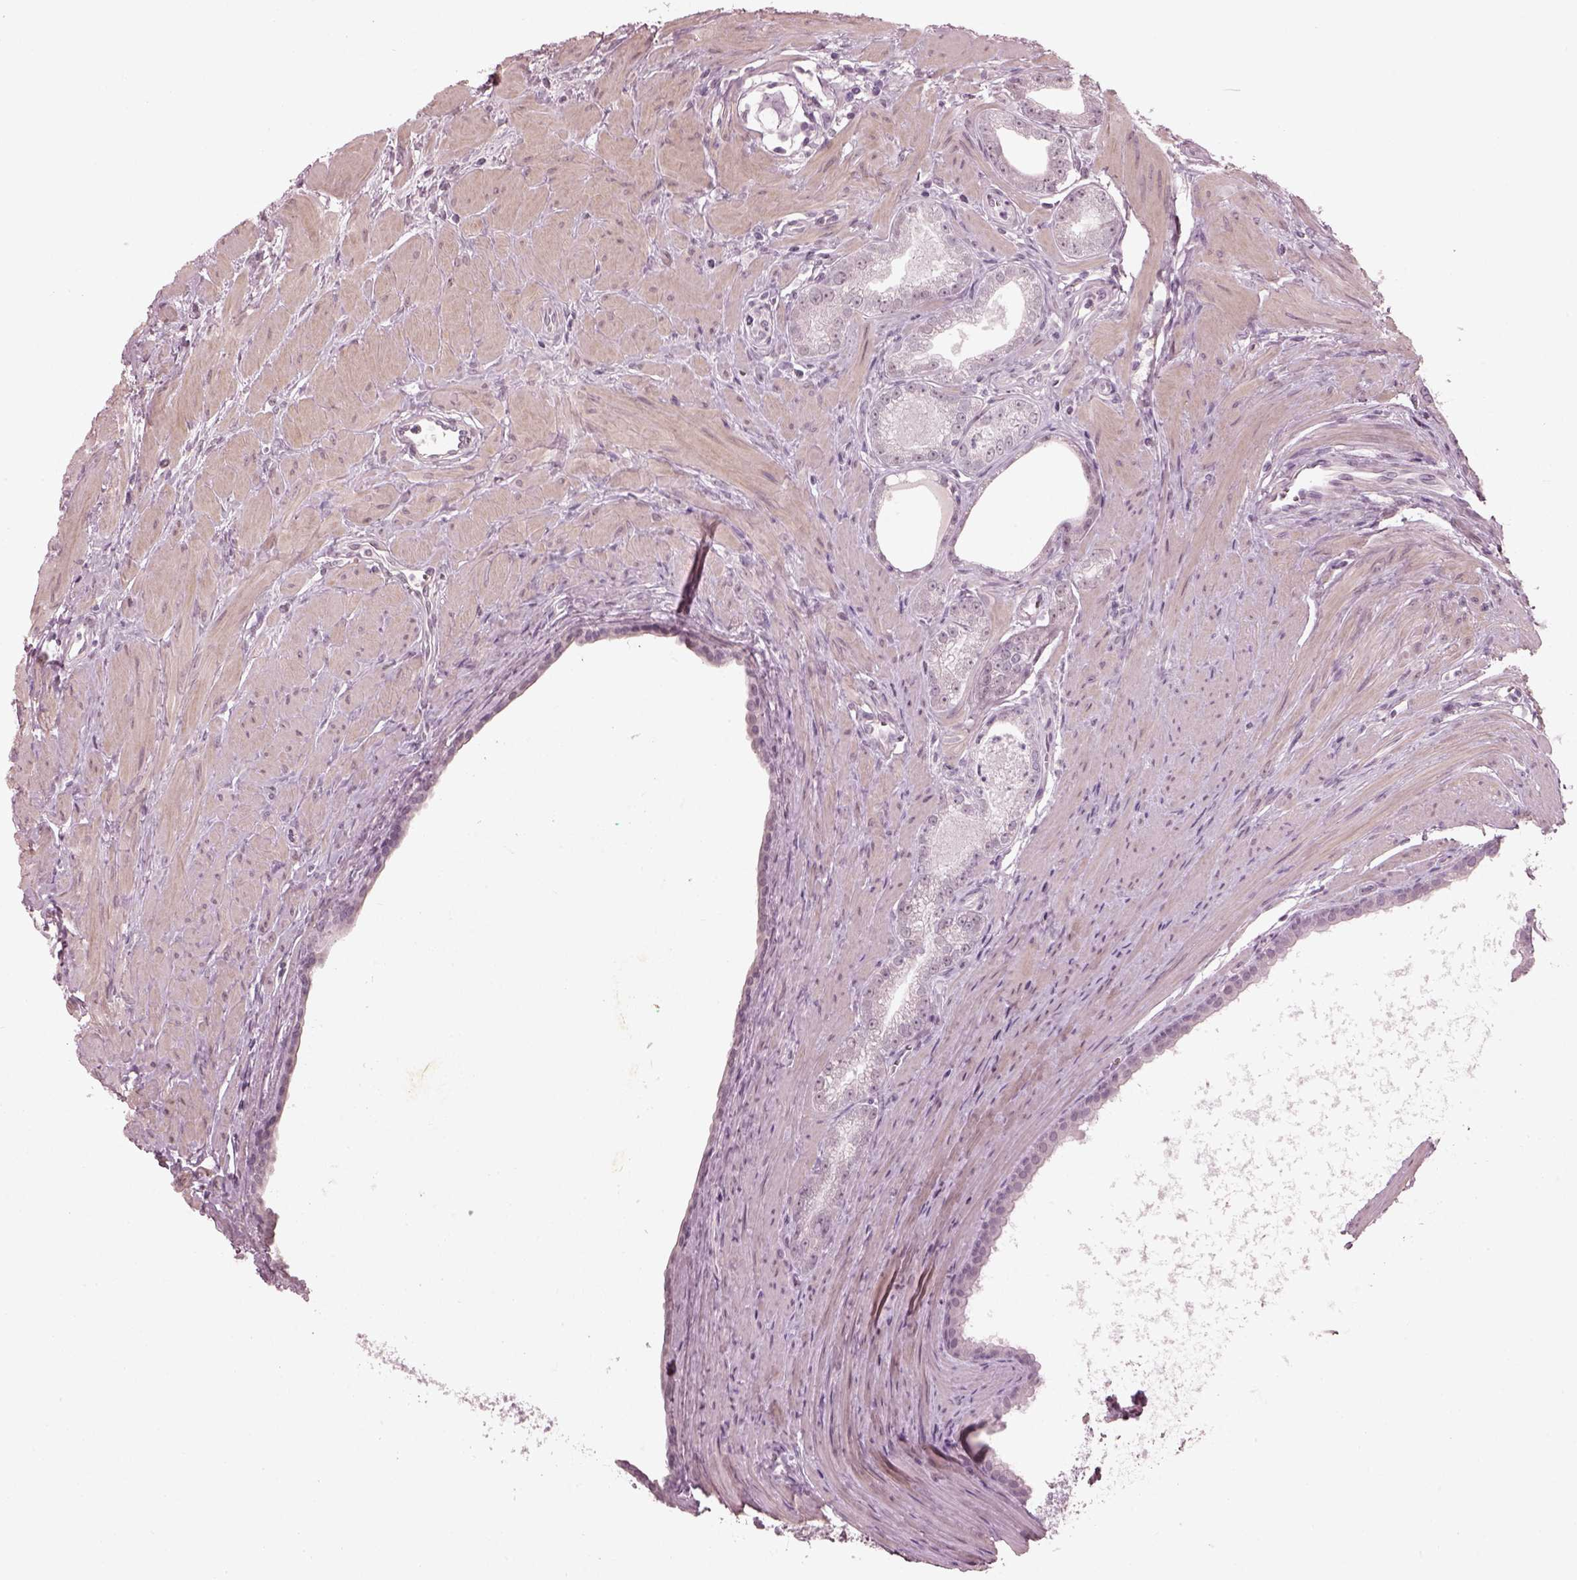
{"staining": {"intensity": "negative", "quantity": "none", "location": "none"}, "tissue": "prostate cancer", "cell_type": "Tumor cells", "image_type": "cancer", "snomed": [{"axis": "morphology", "description": "Adenocarcinoma, NOS"}, {"axis": "topography", "description": "Prostate"}], "caption": "IHC of prostate adenocarcinoma reveals no staining in tumor cells. Nuclei are stained in blue.", "gene": "OPTC", "patient": {"sex": "male", "age": 71}}